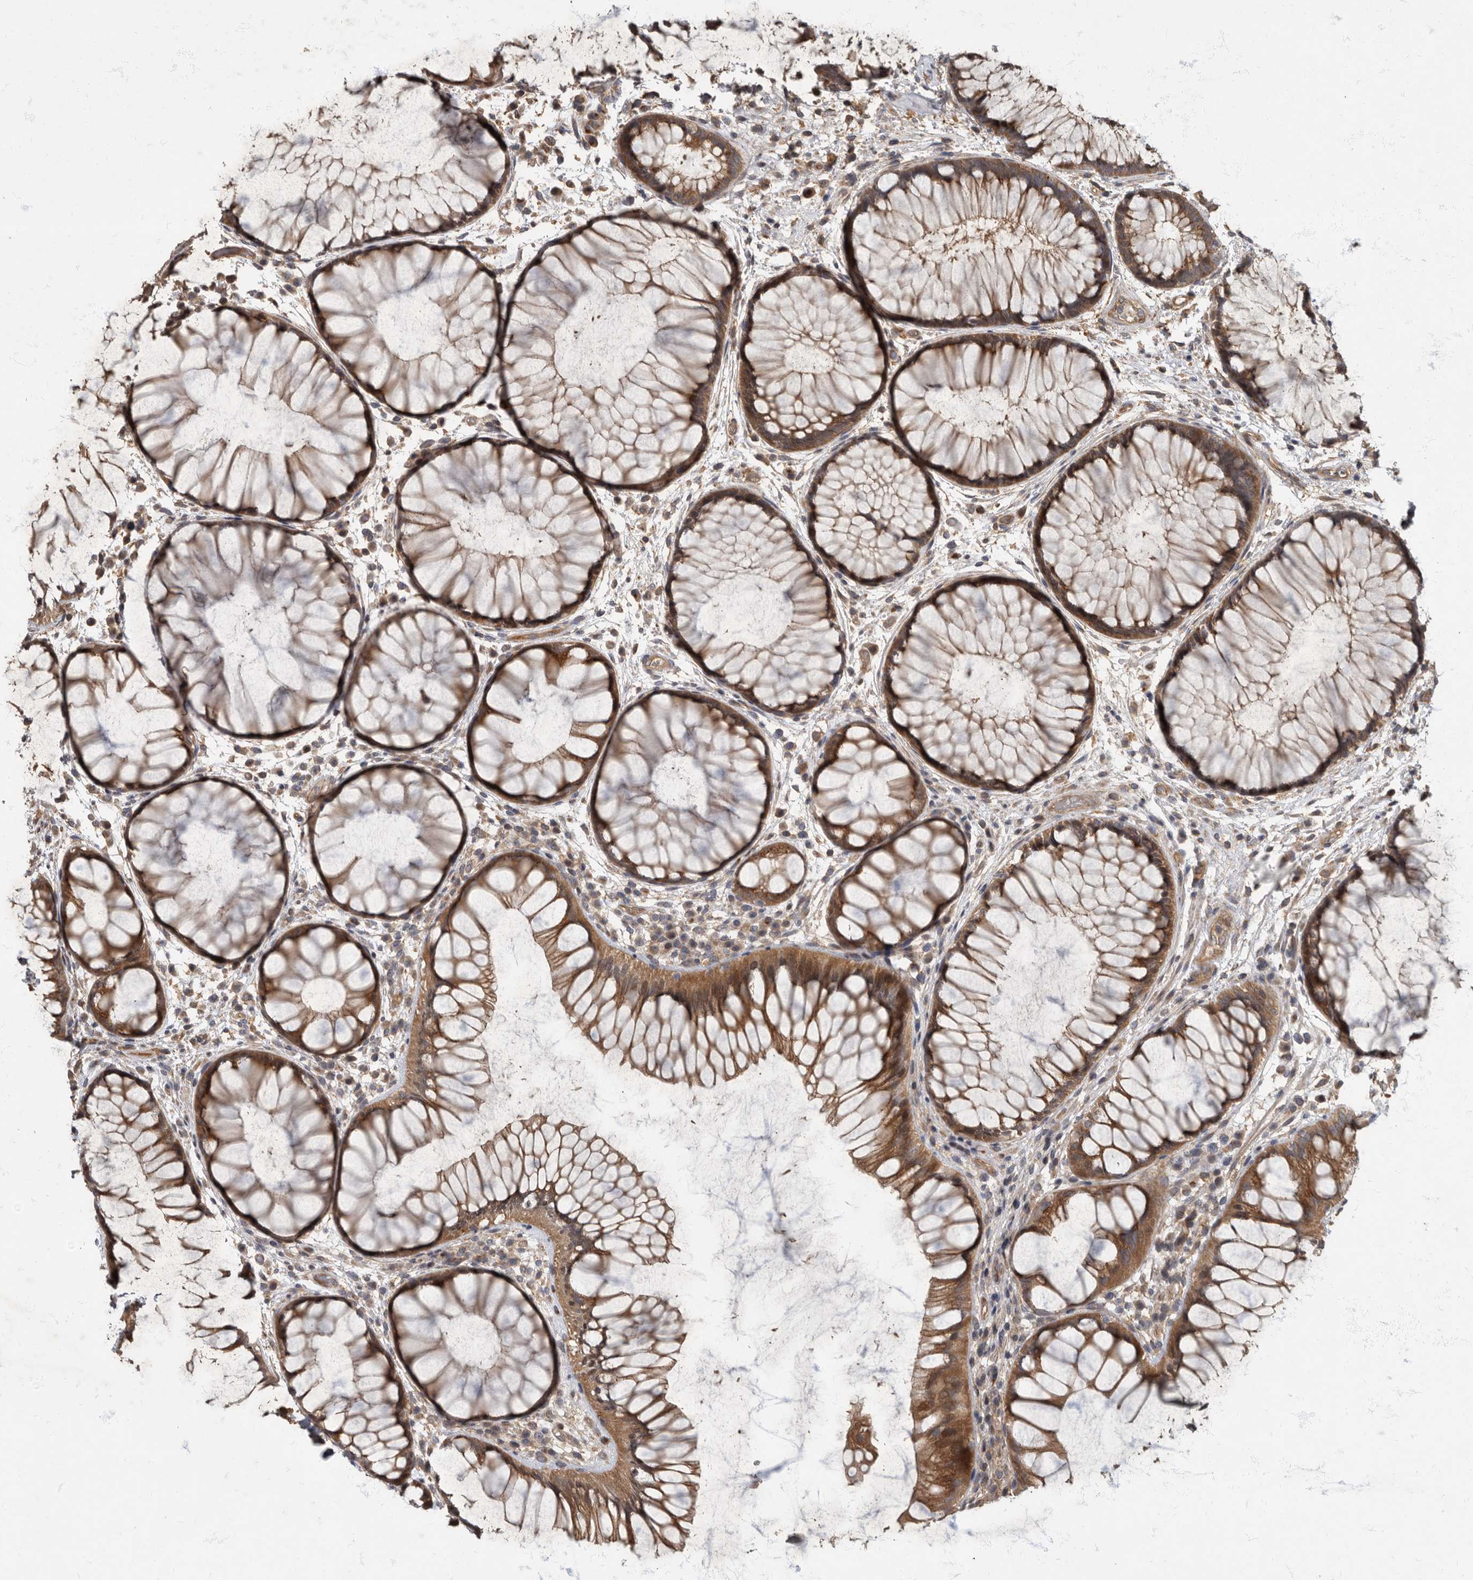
{"staining": {"intensity": "strong", "quantity": ">75%", "location": "cytoplasmic/membranous"}, "tissue": "rectum", "cell_type": "Glandular cells", "image_type": "normal", "snomed": [{"axis": "morphology", "description": "Normal tissue, NOS"}, {"axis": "topography", "description": "Rectum"}], "caption": "Rectum was stained to show a protein in brown. There is high levels of strong cytoplasmic/membranous expression in about >75% of glandular cells. The protein is stained brown, and the nuclei are stained in blue (DAB IHC with brightfield microscopy, high magnification).", "gene": "IQCK", "patient": {"sex": "male", "age": 51}}